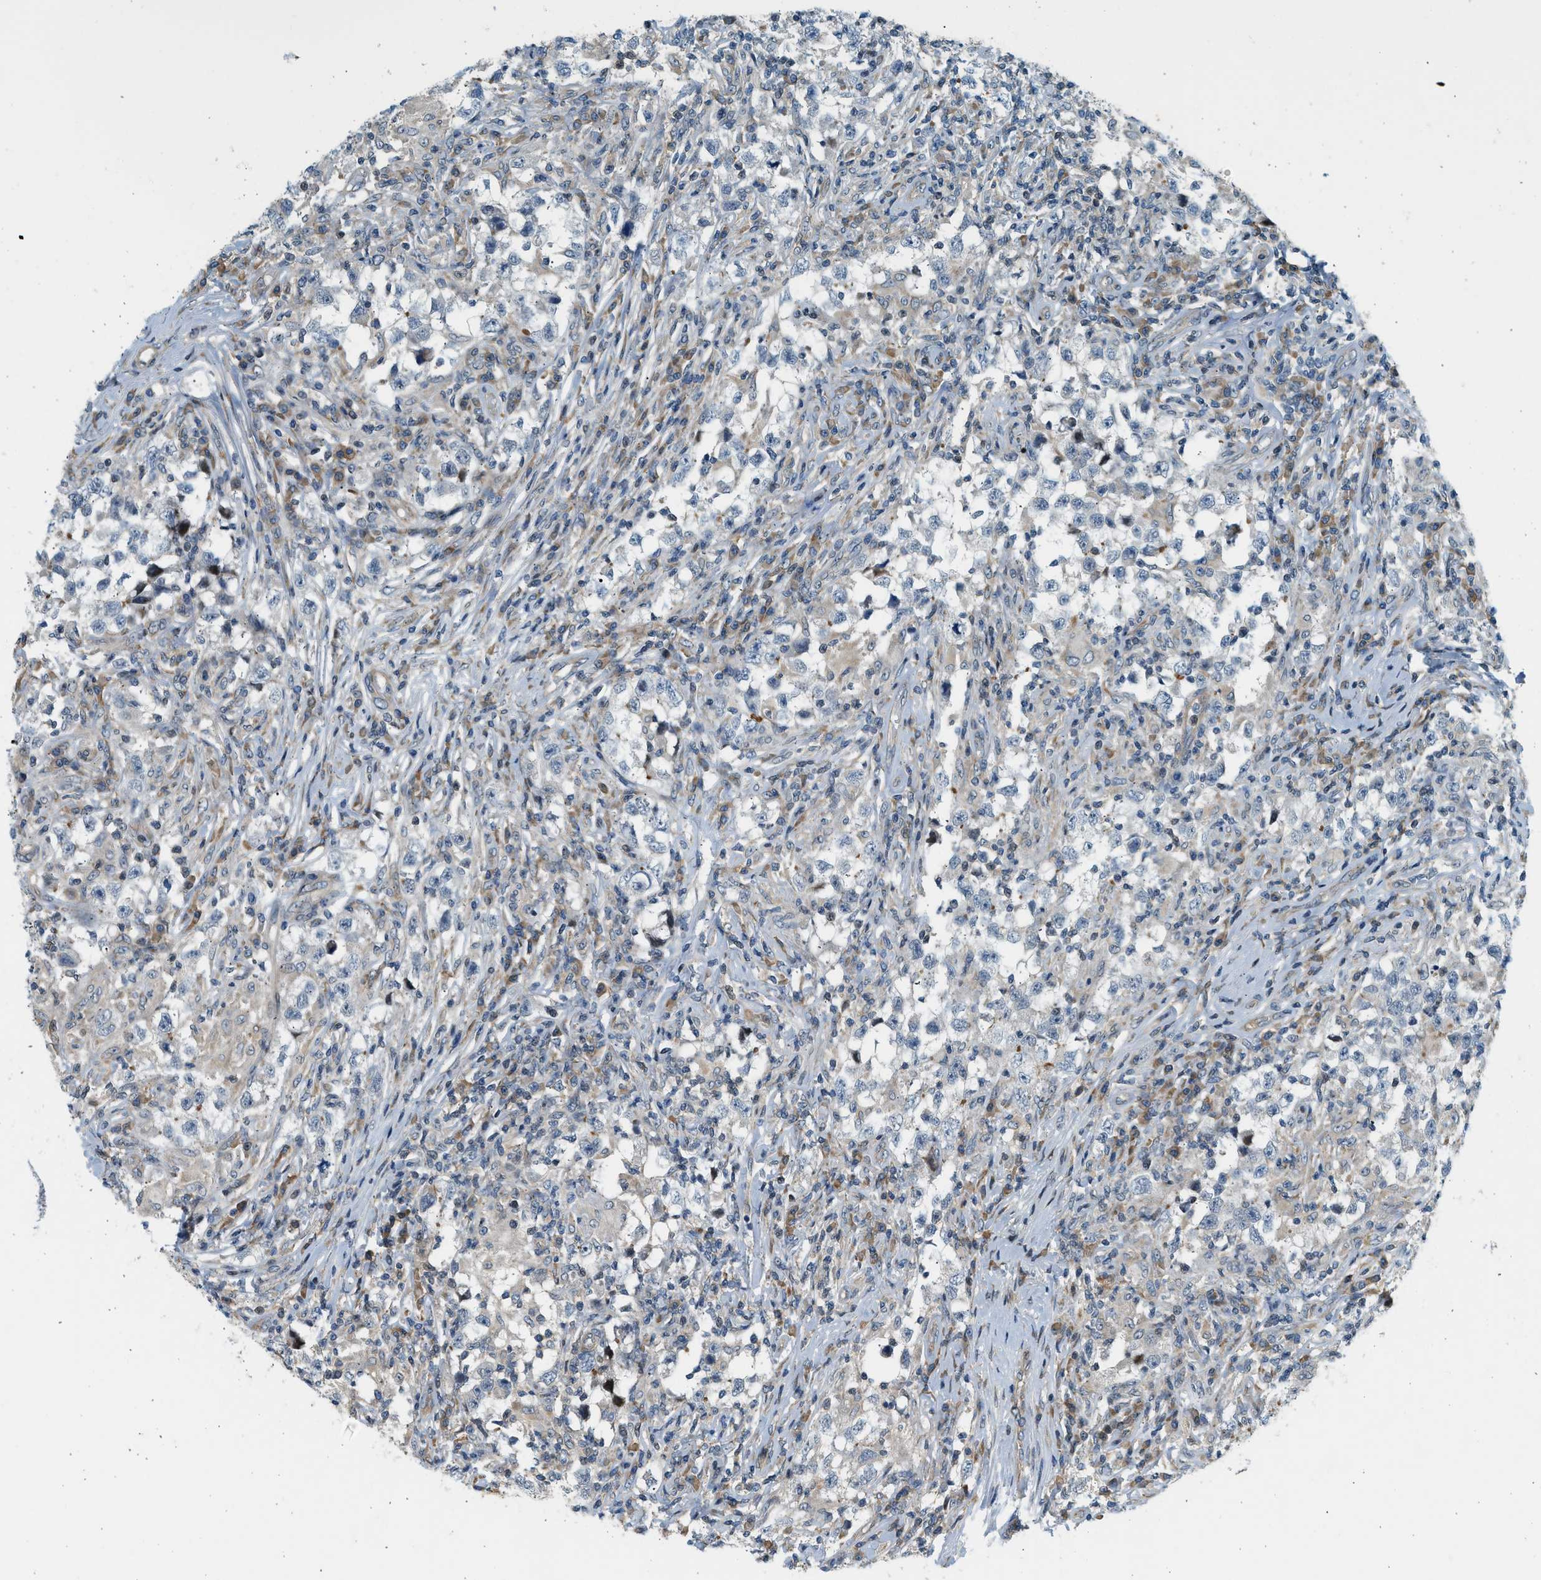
{"staining": {"intensity": "negative", "quantity": "none", "location": "none"}, "tissue": "testis cancer", "cell_type": "Tumor cells", "image_type": "cancer", "snomed": [{"axis": "morphology", "description": "Carcinoma, Embryonal, NOS"}, {"axis": "topography", "description": "Testis"}], "caption": "Immunohistochemistry (IHC) of testis cancer shows no staining in tumor cells.", "gene": "NRSN2", "patient": {"sex": "male", "age": 21}}